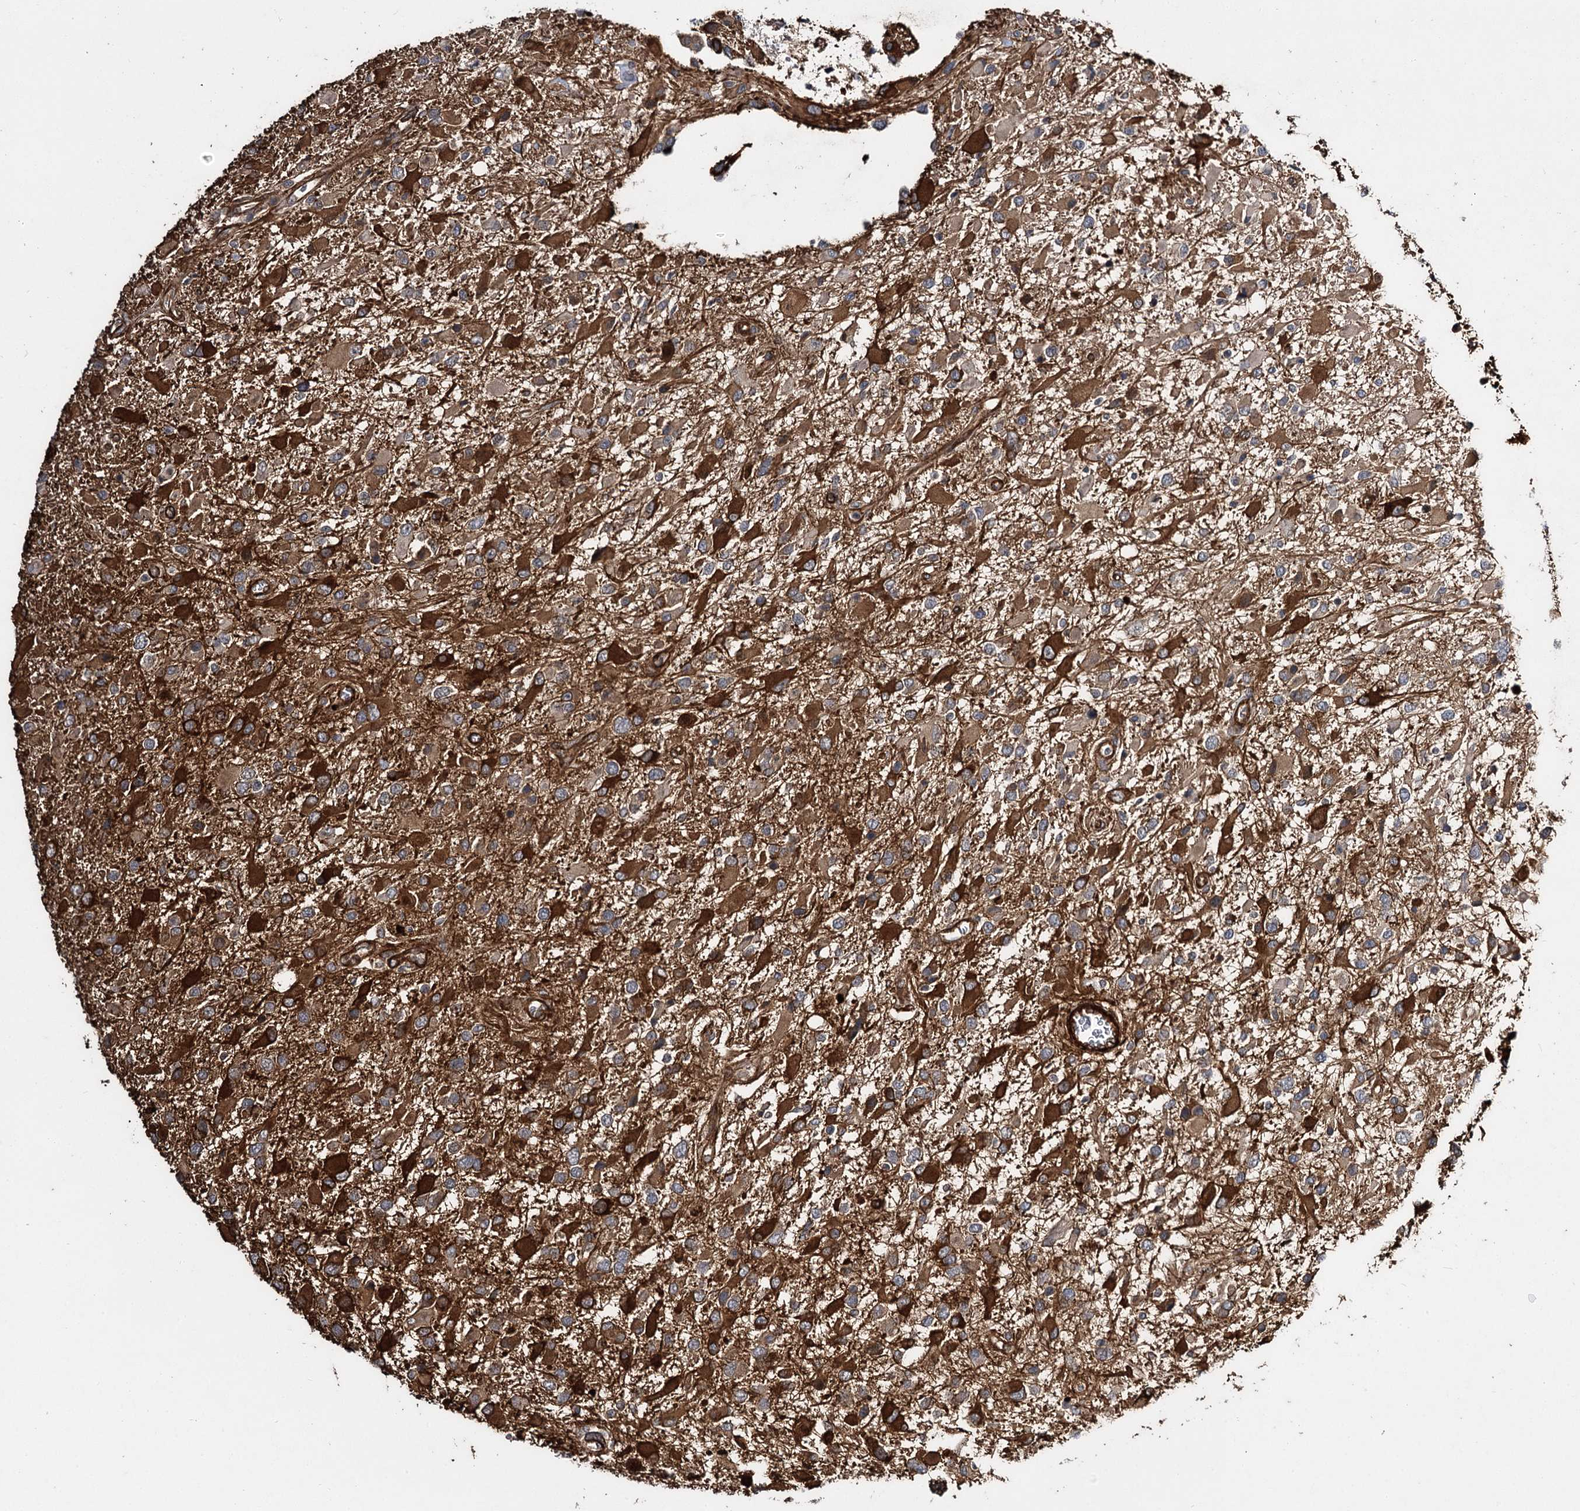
{"staining": {"intensity": "strong", "quantity": "25%-75%", "location": "cytoplasmic/membranous"}, "tissue": "glioma", "cell_type": "Tumor cells", "image_type": "cancer", "snomed": [{"axis": "morphology", "description": "Glioma, malignant, High grade"}, {"axis": "topography", "description": "Brain"}], "caption": "The photomicrograph exhibits a brown stain indicating the presence of a protein in the cytoplasmic/membranous of tumor cells in glioma. (IHC, brightfield microscopy, high magnification).", "gene": "MYO1C", "patient": {"sex": "male", "age": 53}}